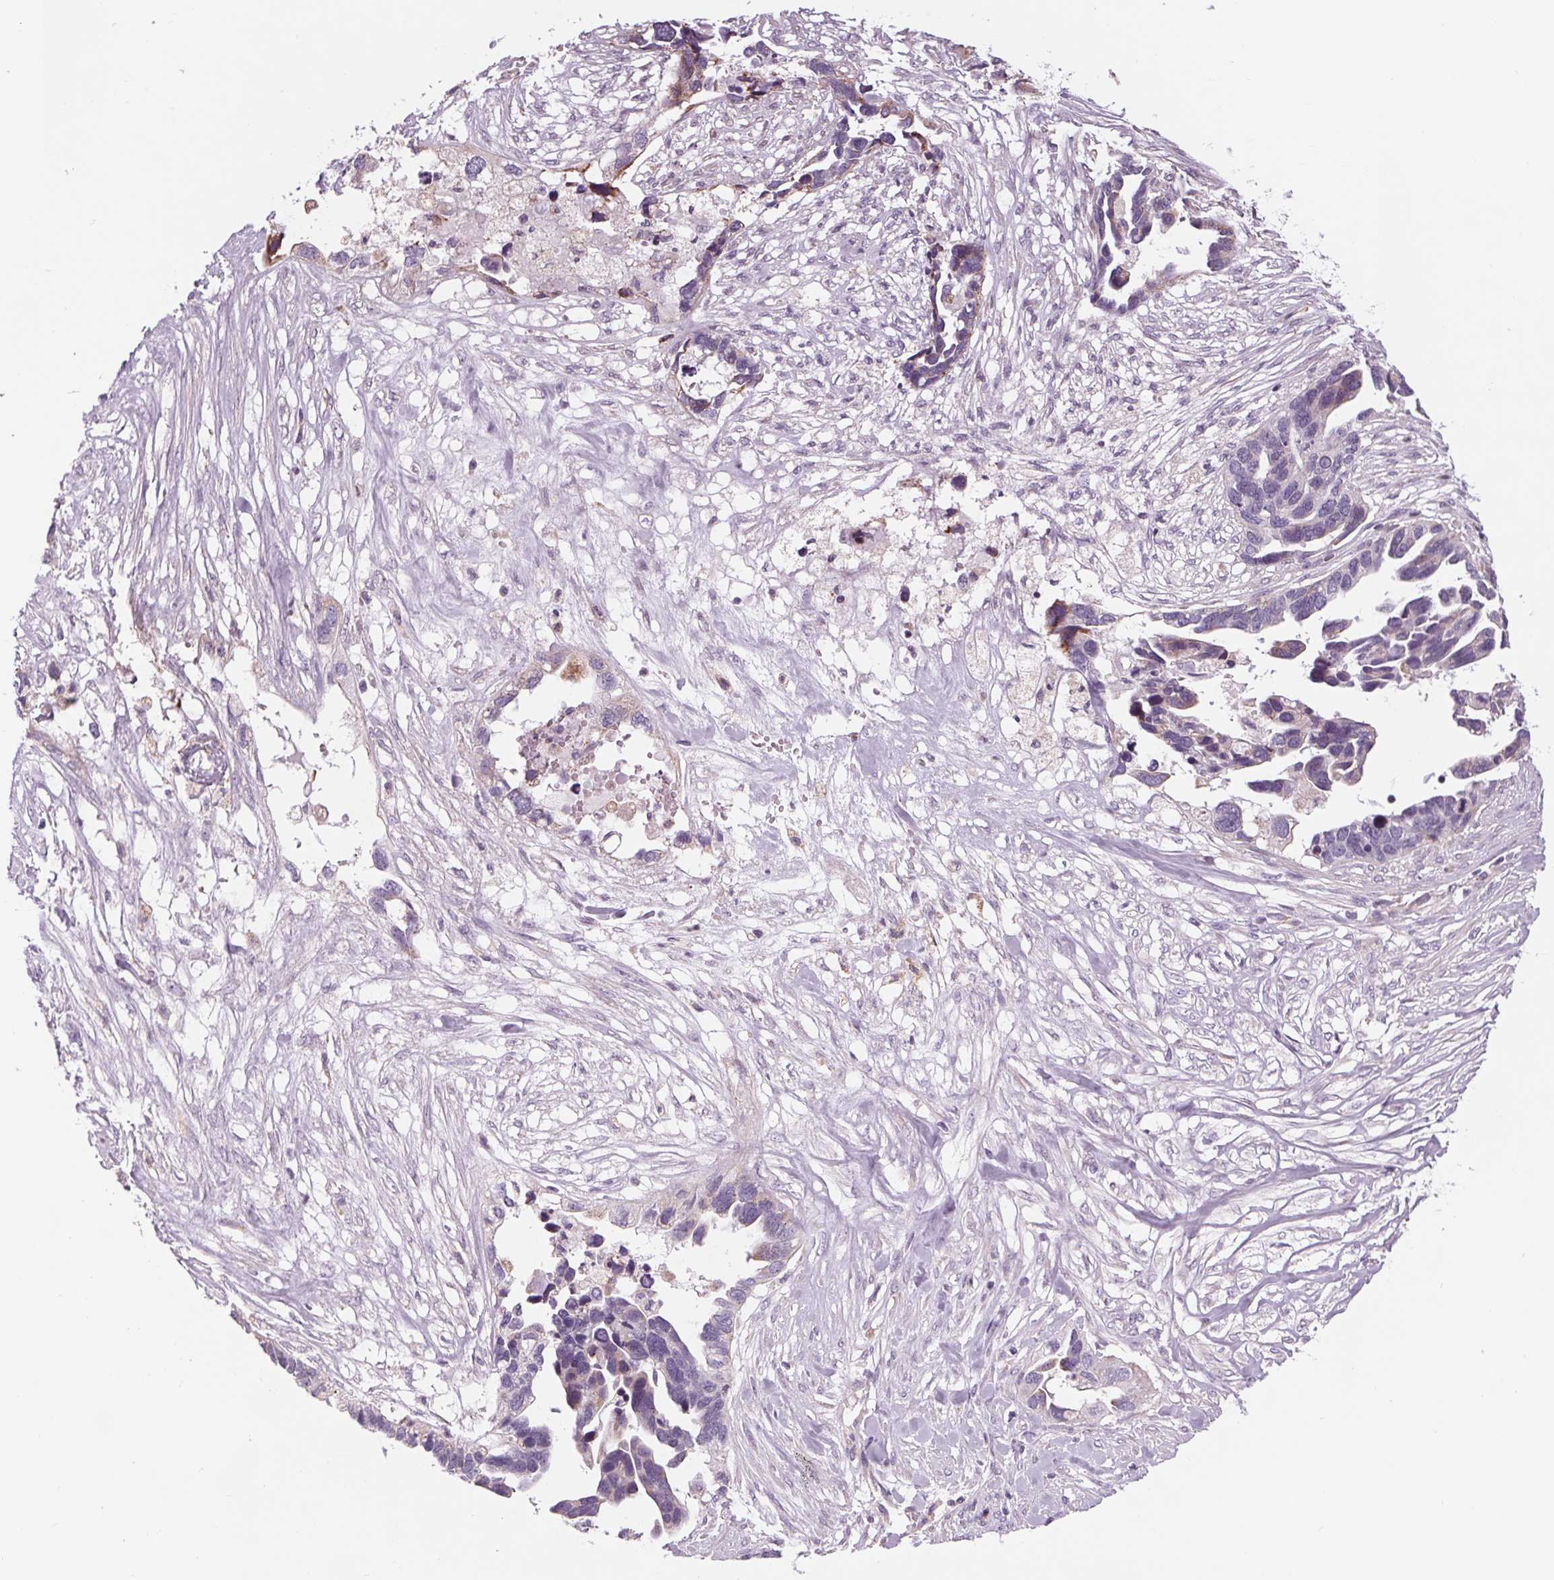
{"staining": {"intensity": "weak", "quantity": "<25%", "location": "cytoplasmic/membranous"}, "tissue": "ovarian cancer", "cell_type": "Tumor cells", "image_type": "cancer", "snomed": [{"axis": "morphology", "description": "Cystadenocarcinoma, serous, NOS"}, {"axis": "topography", "description": "Ovary"}], "caption": "Tumor cells show no significant protein positivity in ovarian cancer (serous cystadenocarcinoma).", "gene": "SAMD5", "patient": {"sex": "female", "age": 54}}